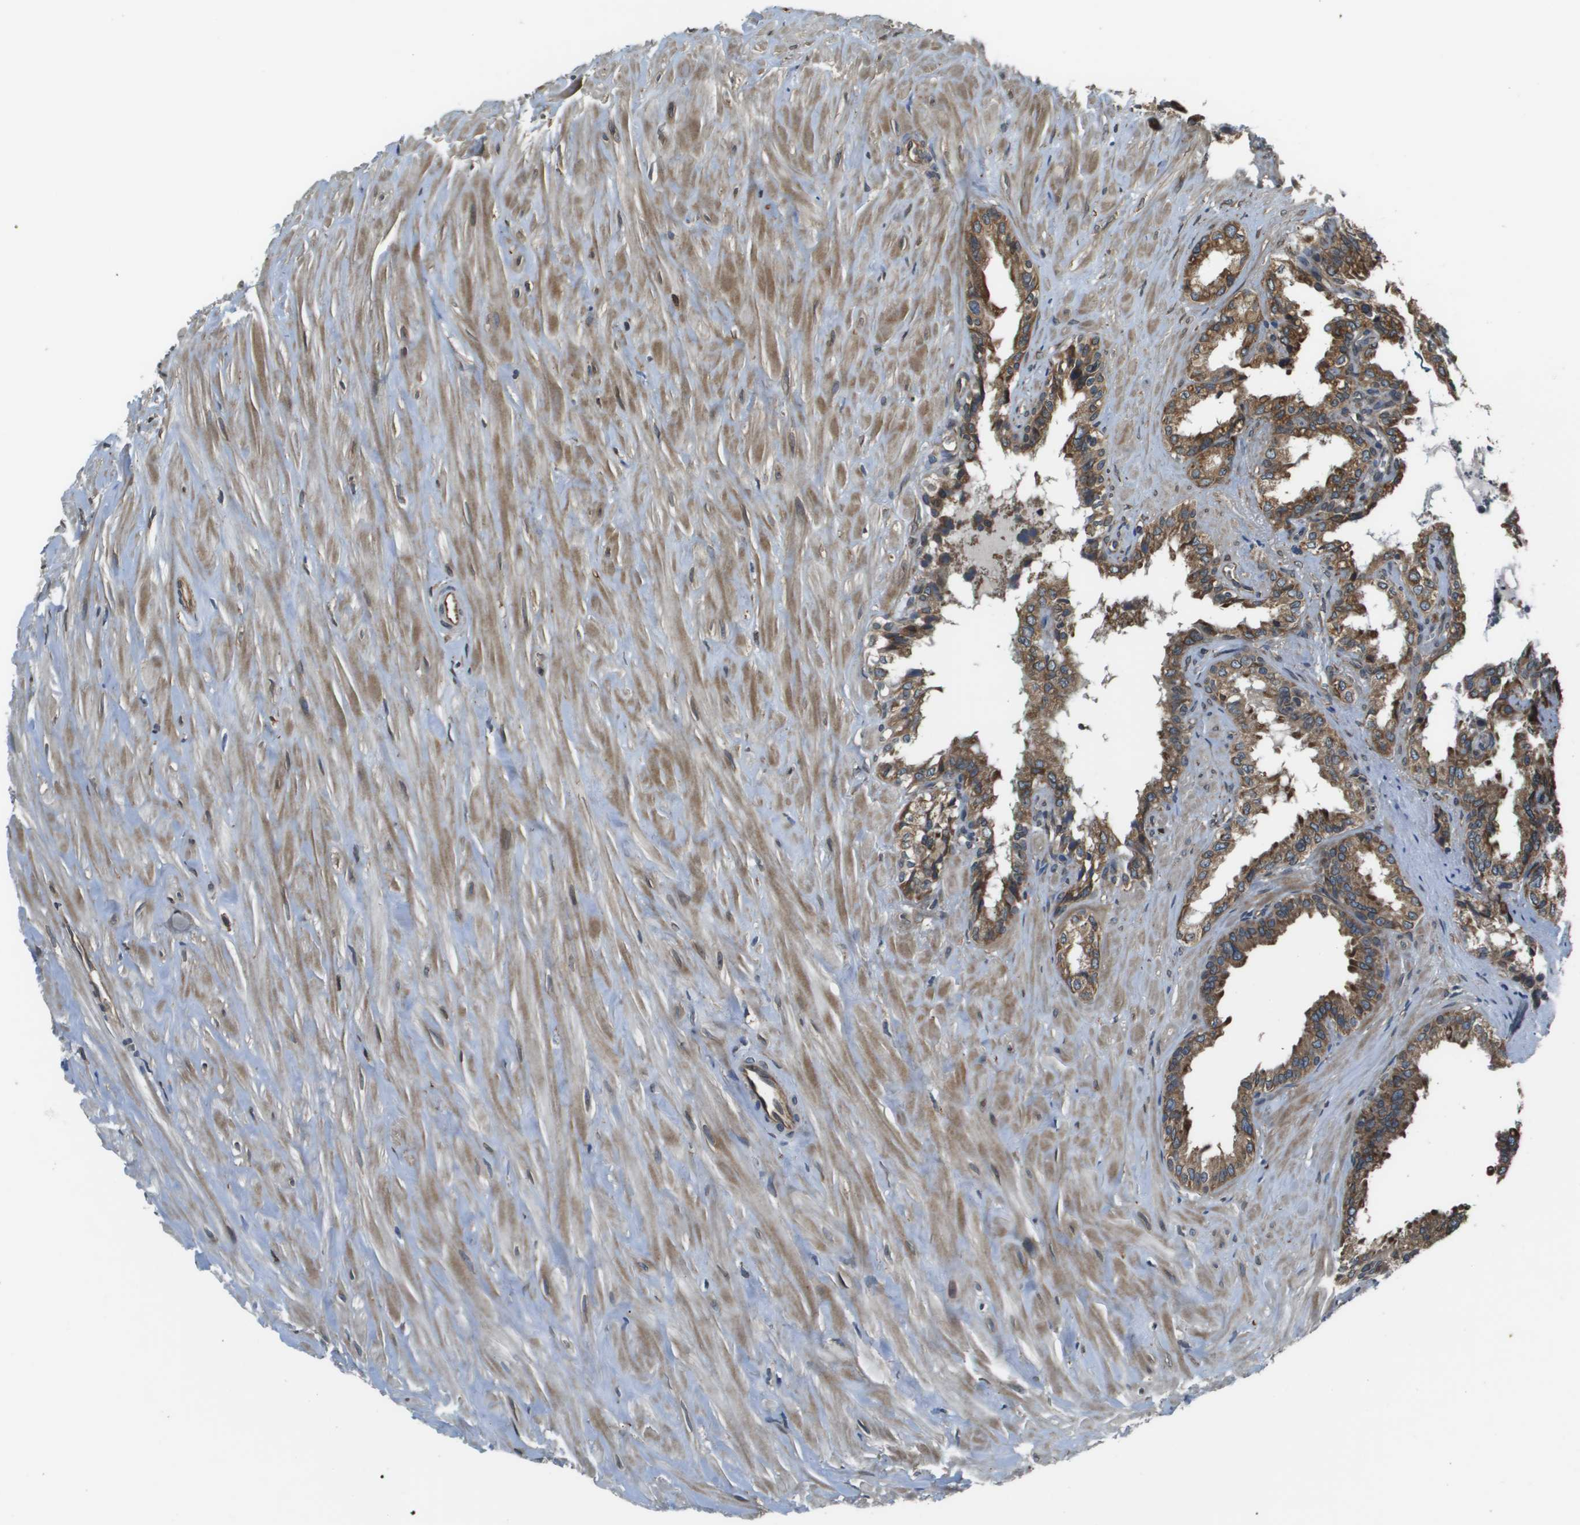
{"staining": {"intensity": "moderate", "quantity": ">75%", "location": "cytoplasmic/membranous"}, "tissue": "seminal vesicle", "cell_type": "Glandular cells", "image_type": "normal", "snomed": [{"axis": "morphology", "description": "Normal tissue, NOS"}, {"axis": "topography", "description": "Seminal veicle"}], "caption": "Immunohistochemical staining of benign seminal vesicle demonstrates moderate cytoplasmic/membranous protein expression in approximately >75% of glandular cells.", "gene": "SEC62", "patient": {"sex": "male", "age": 64}}